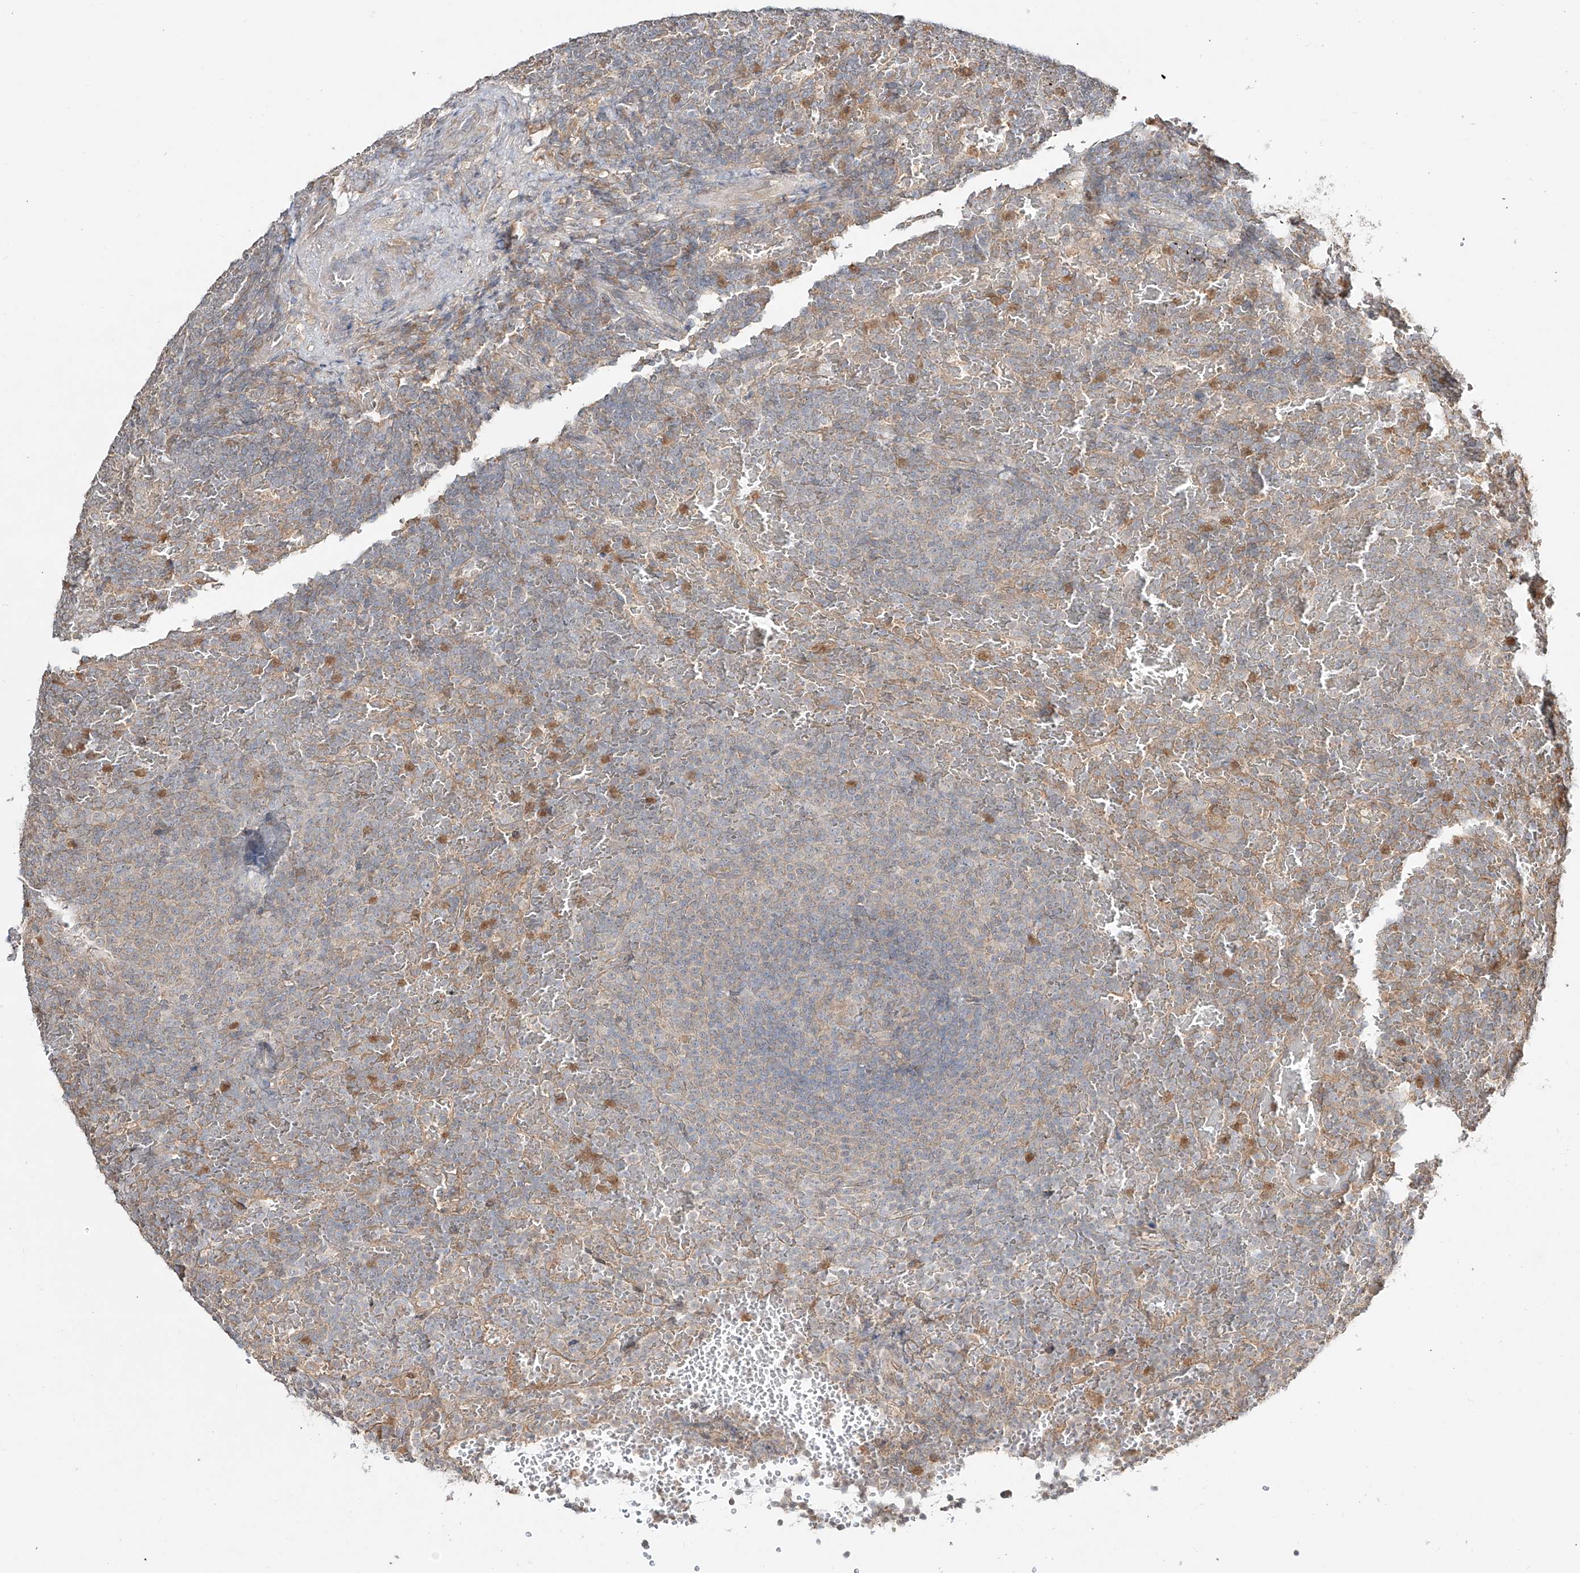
{"staining": {"intensity": "negative", "quantity": "none", "location": "none"}, "tissue": "lymphoma", "cell_type": "Tumor cells", "image_type": "cancer", "snomed": [{"axis": "morphology", "description": "Malignant lymphoma, non-Hodgkin's type, Low grade"}, {"axis": "topography", "description": "Spleen"}], "caption": "Tumor cells are negative for brown protein staining in lymphoma.", "gene": "ERO1A", "patient": {"sex": "female", "age": 77}}